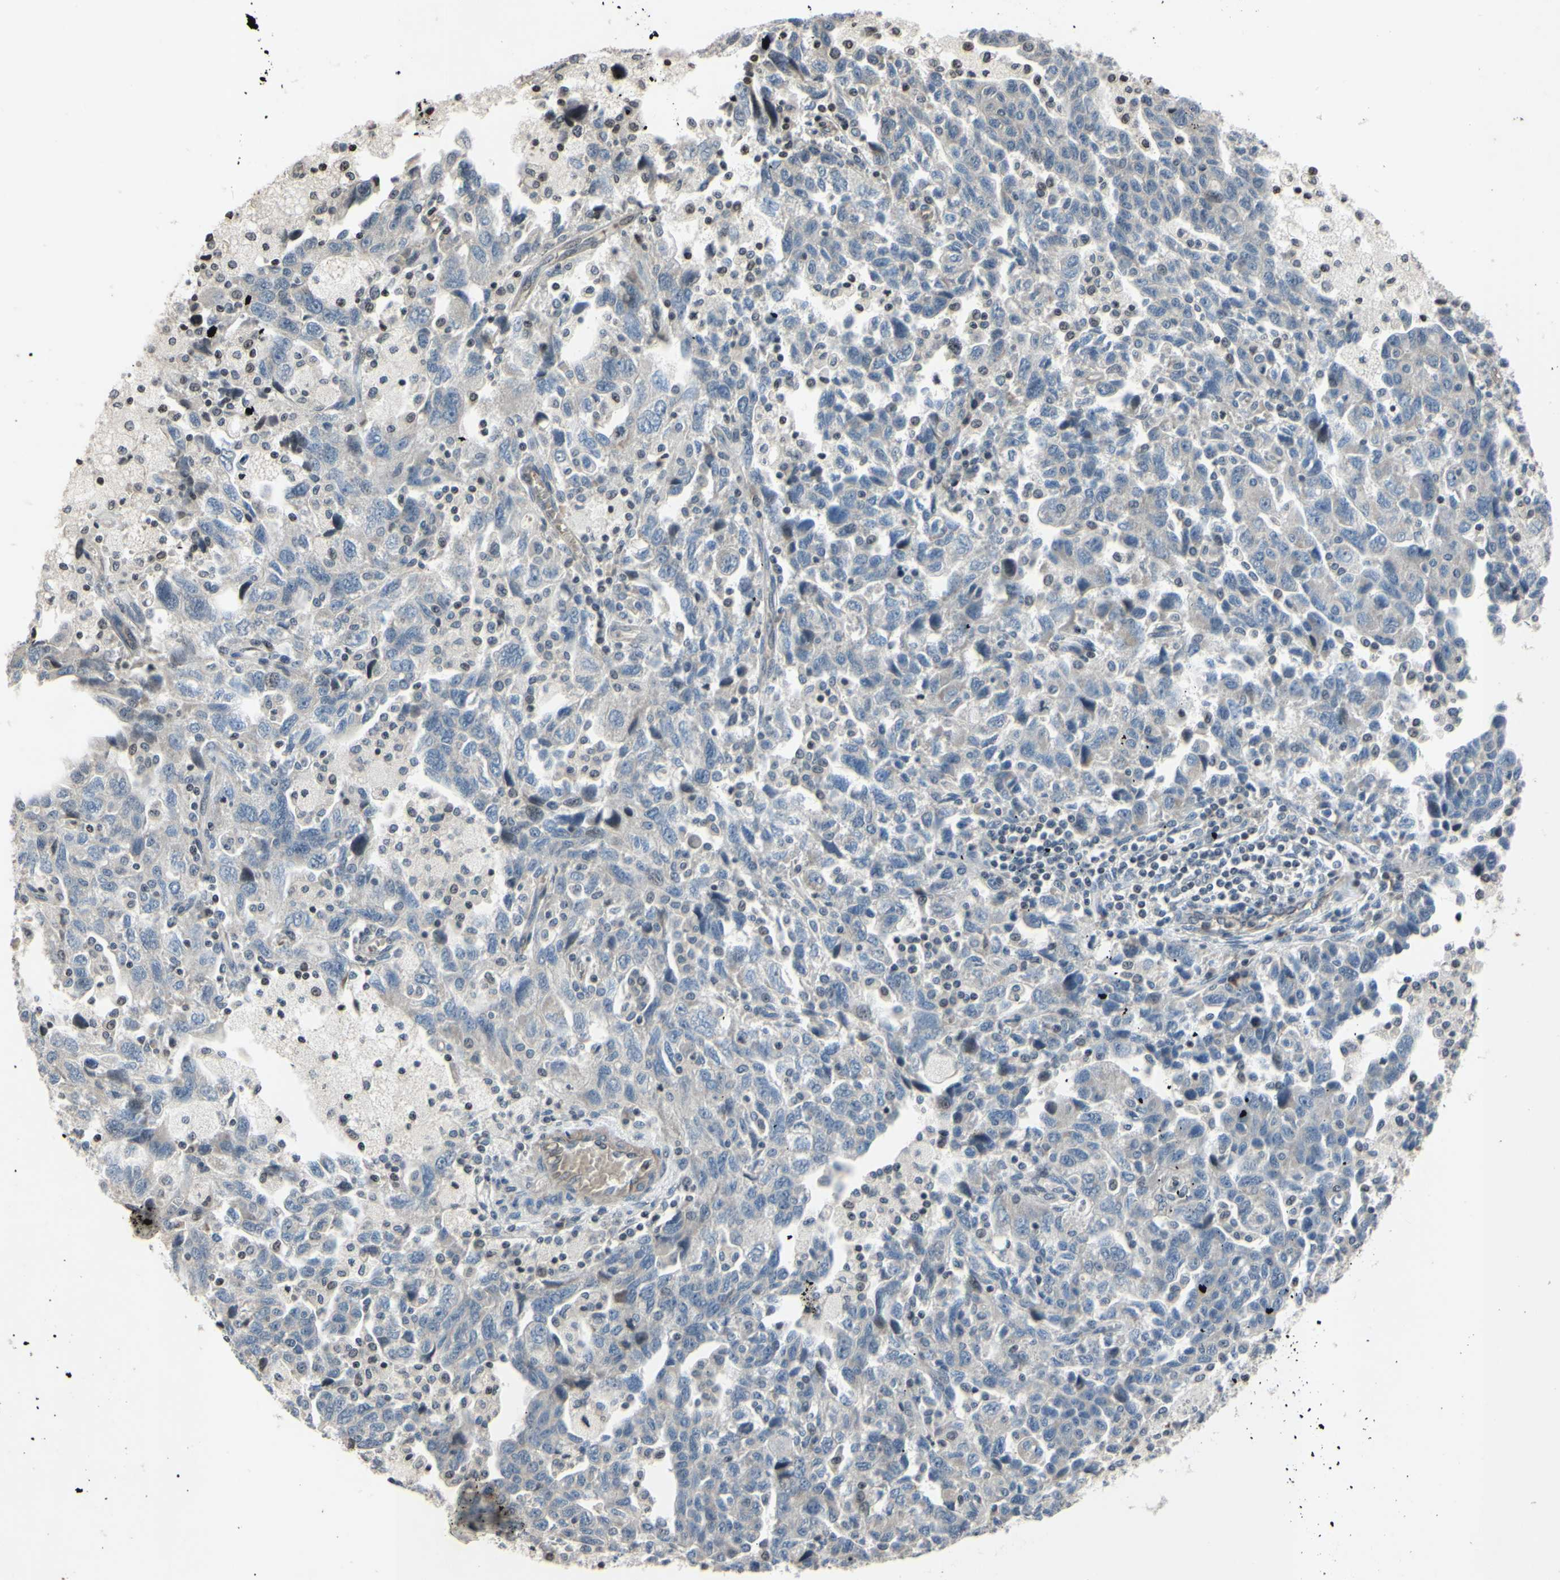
{"staining": {"intensity": "moderate", "quantity": "<25%", "location": "nuclear"}, "tissue": "ovarian cancer", "cell_type": "Tumor cells", "image_type": "cancer", "snomed": [{"axis": "morphology", "description": "Carcinoma, NOS"}, {"axis": "morphology", "description": "Cystadenocarcinoma, serous, NOS"}, {"axis": "topography", "description": "Ovary"}], "caption": "The histopathology image shows a brown stain indicating the presence of a protein in the nuclear of tumor cells in ovarian cancer.", "gene": "ARG1", "patient": {"sex": "female", "age": 69}}